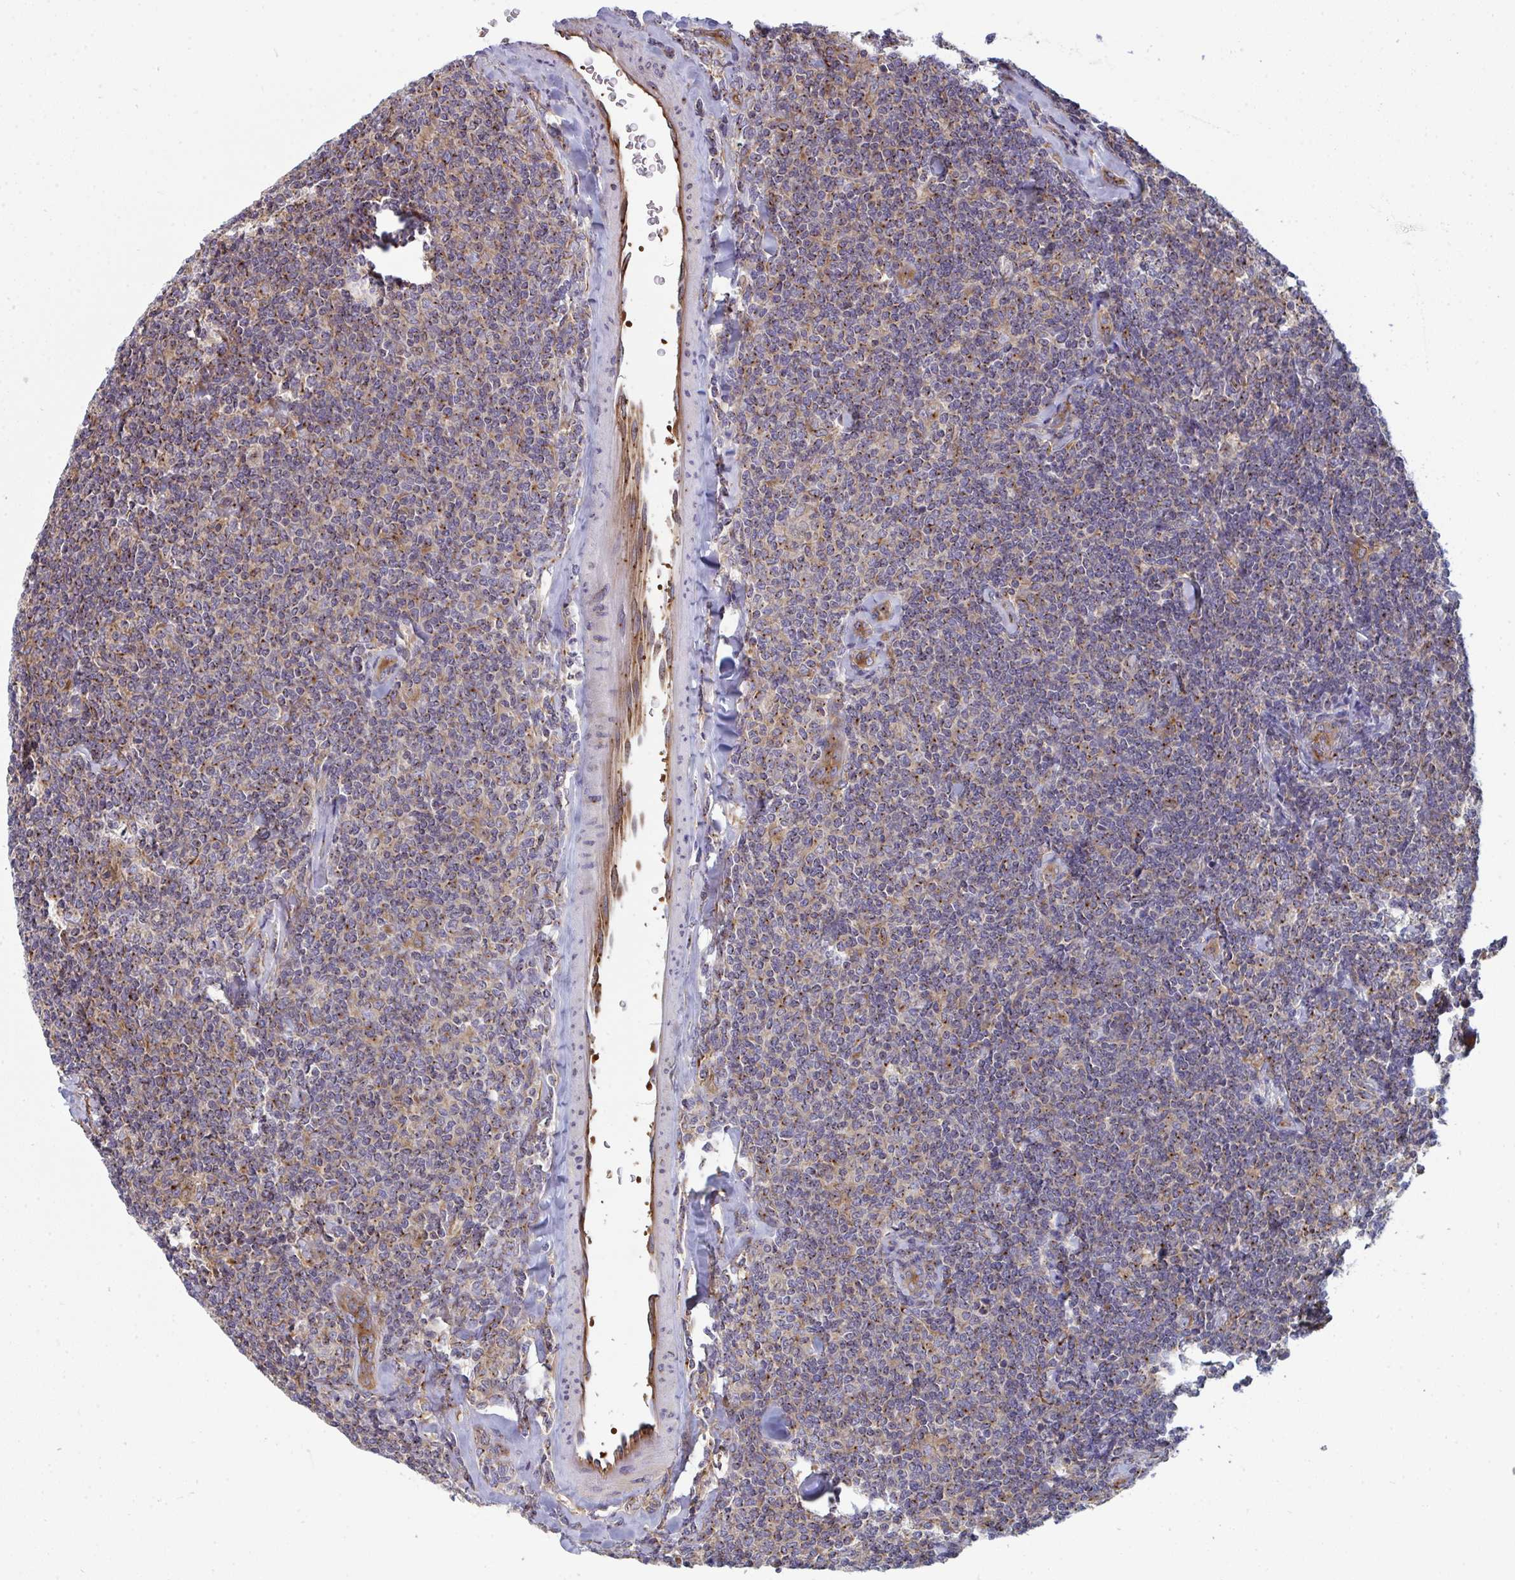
{"staining": {"intensity": "moderate", "quantity": "25%-75%", "location": "cytoplasmic/membranous"}, "tissue": "lymphoma", "cell_type": "Tumor cells", "image_type": "cancer", "snomed": [{"axis": "morphology", "description": "Malignant lymphoma, non-Hodgkin's type, Low grade"}, {"axis": "topography", "description": "Lymph node"}], "caption": "IHC image of human lymphoma stained for a protein (brown), which exhibits medium levels of moderate cytoplasmic/membranous positivity in about 25%-75% of tumor cells.", "gene": "DYNC1I2", "patient": {"sex": "female", "age": 56}}